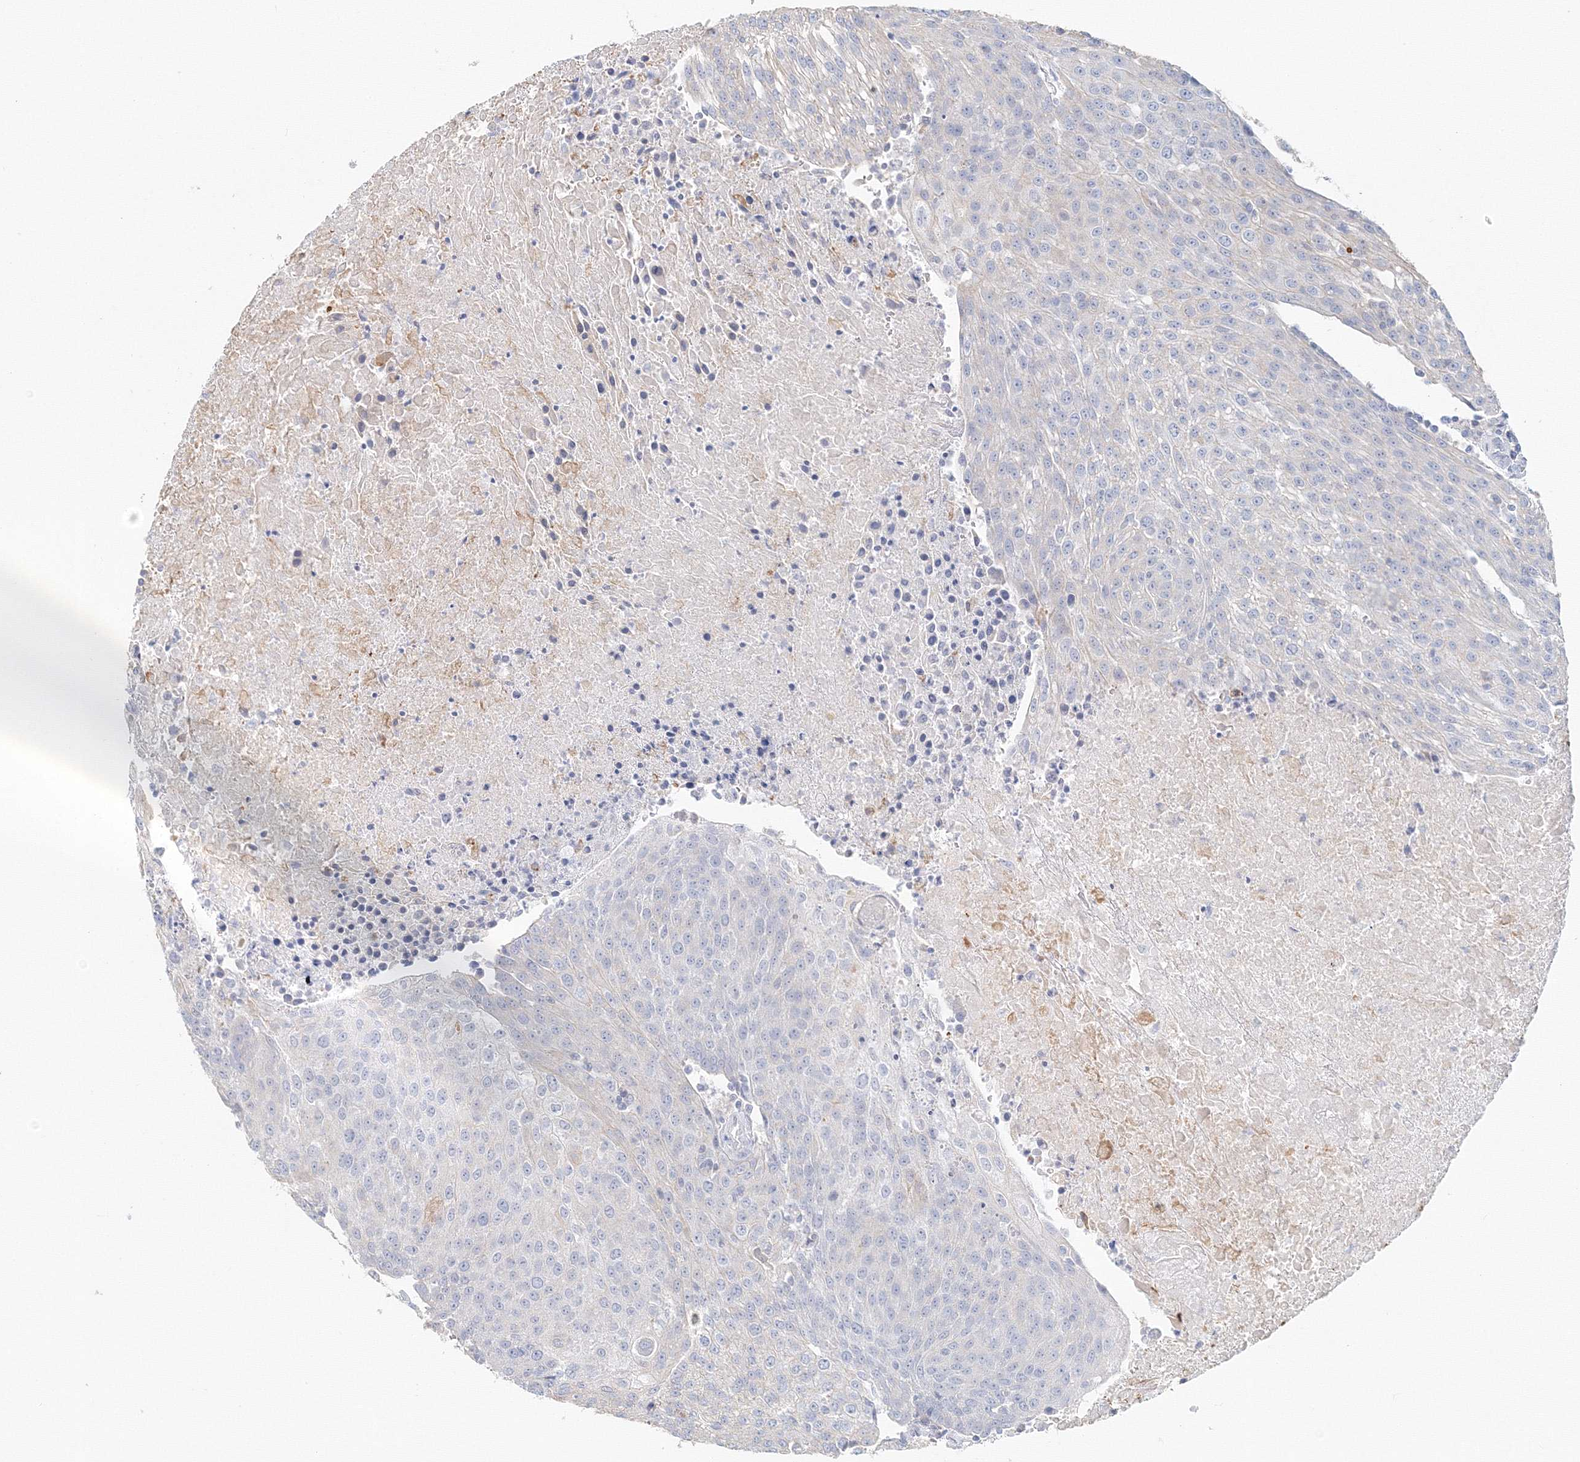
{"staining": {"intensity": "negative", "quantity": "none", "location": "none"}, "tissue": "urothelial cancer", "cell_type": "Tumor cells", "image_type": "cancer", "snomed": [{"axis": "morphology", "description": "Urothelial carcinoma, High grade"}, {"axis": "topography", "description": "Urinary bladder"}], "caption": "This is a micrograph of immunohistochemistry staining of urothelial carcinoma (high-grade), which shows no expression in tumor cells.", "gene": "MMRN1", "patient": {"sex": "female", "age": 85}}